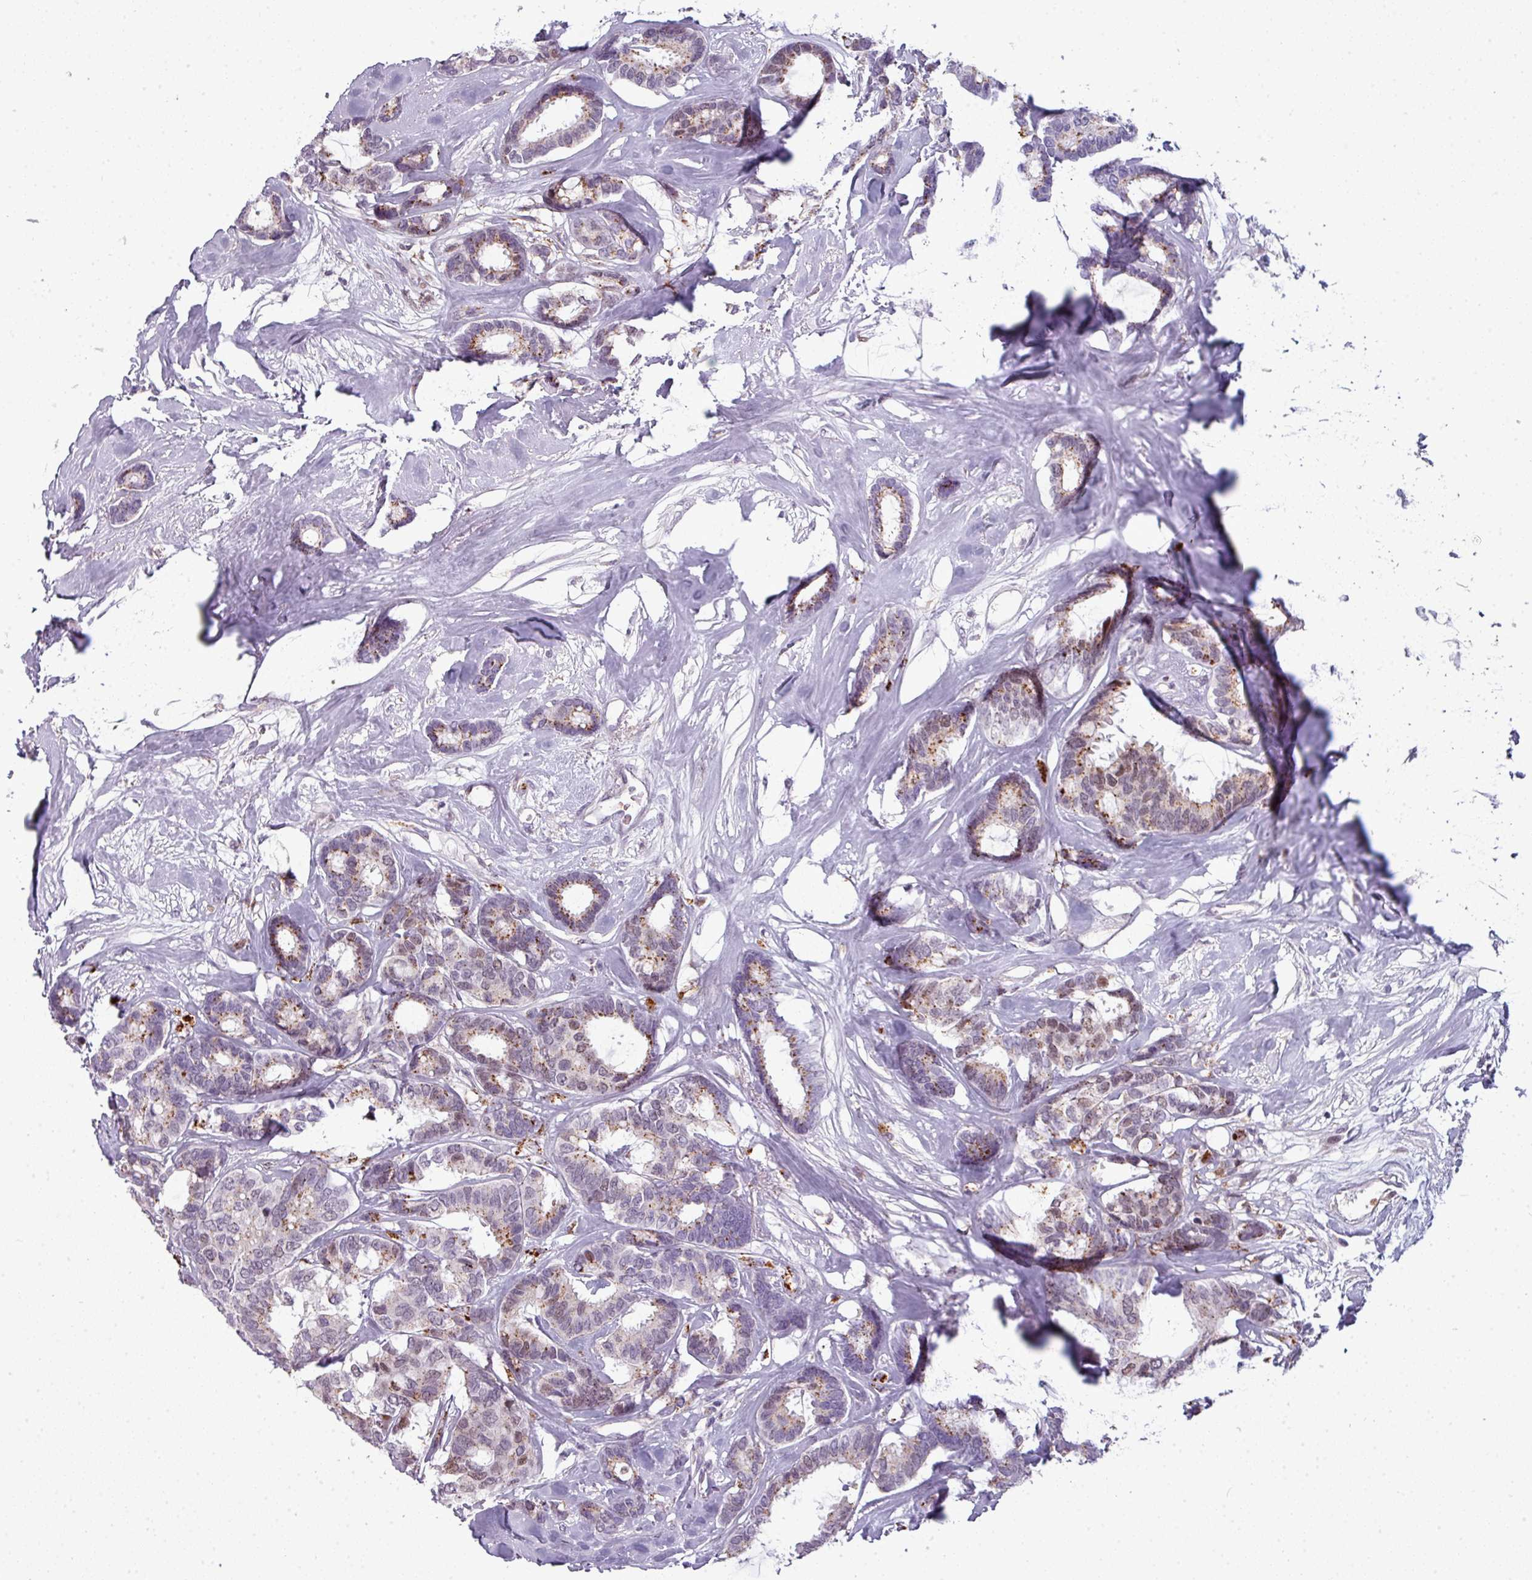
{"staining": {"intensity": "moderate", "quantity": "<25%", "location": "cytoplasmic/membranous,nuclear"}, "tissue": "breast cancer", "cell_type": "Tumor cells", "image_type": "cancer", "snomed": [{"axis": "morphology", "description": "Duct carcinoma"}, {"axis": "topography", "description": "Breast"}], "caption": "A low amount of moderate cytoplasmic/membranous and nuclear staining is present in about <25% of tumor cells in intraductal carcinoma (breast) tissue. (Brightfield microscopy of DAB IHC at high magnification).", "gene": "TMEFF1", "patient": {"sex": "female", "age": 87}}